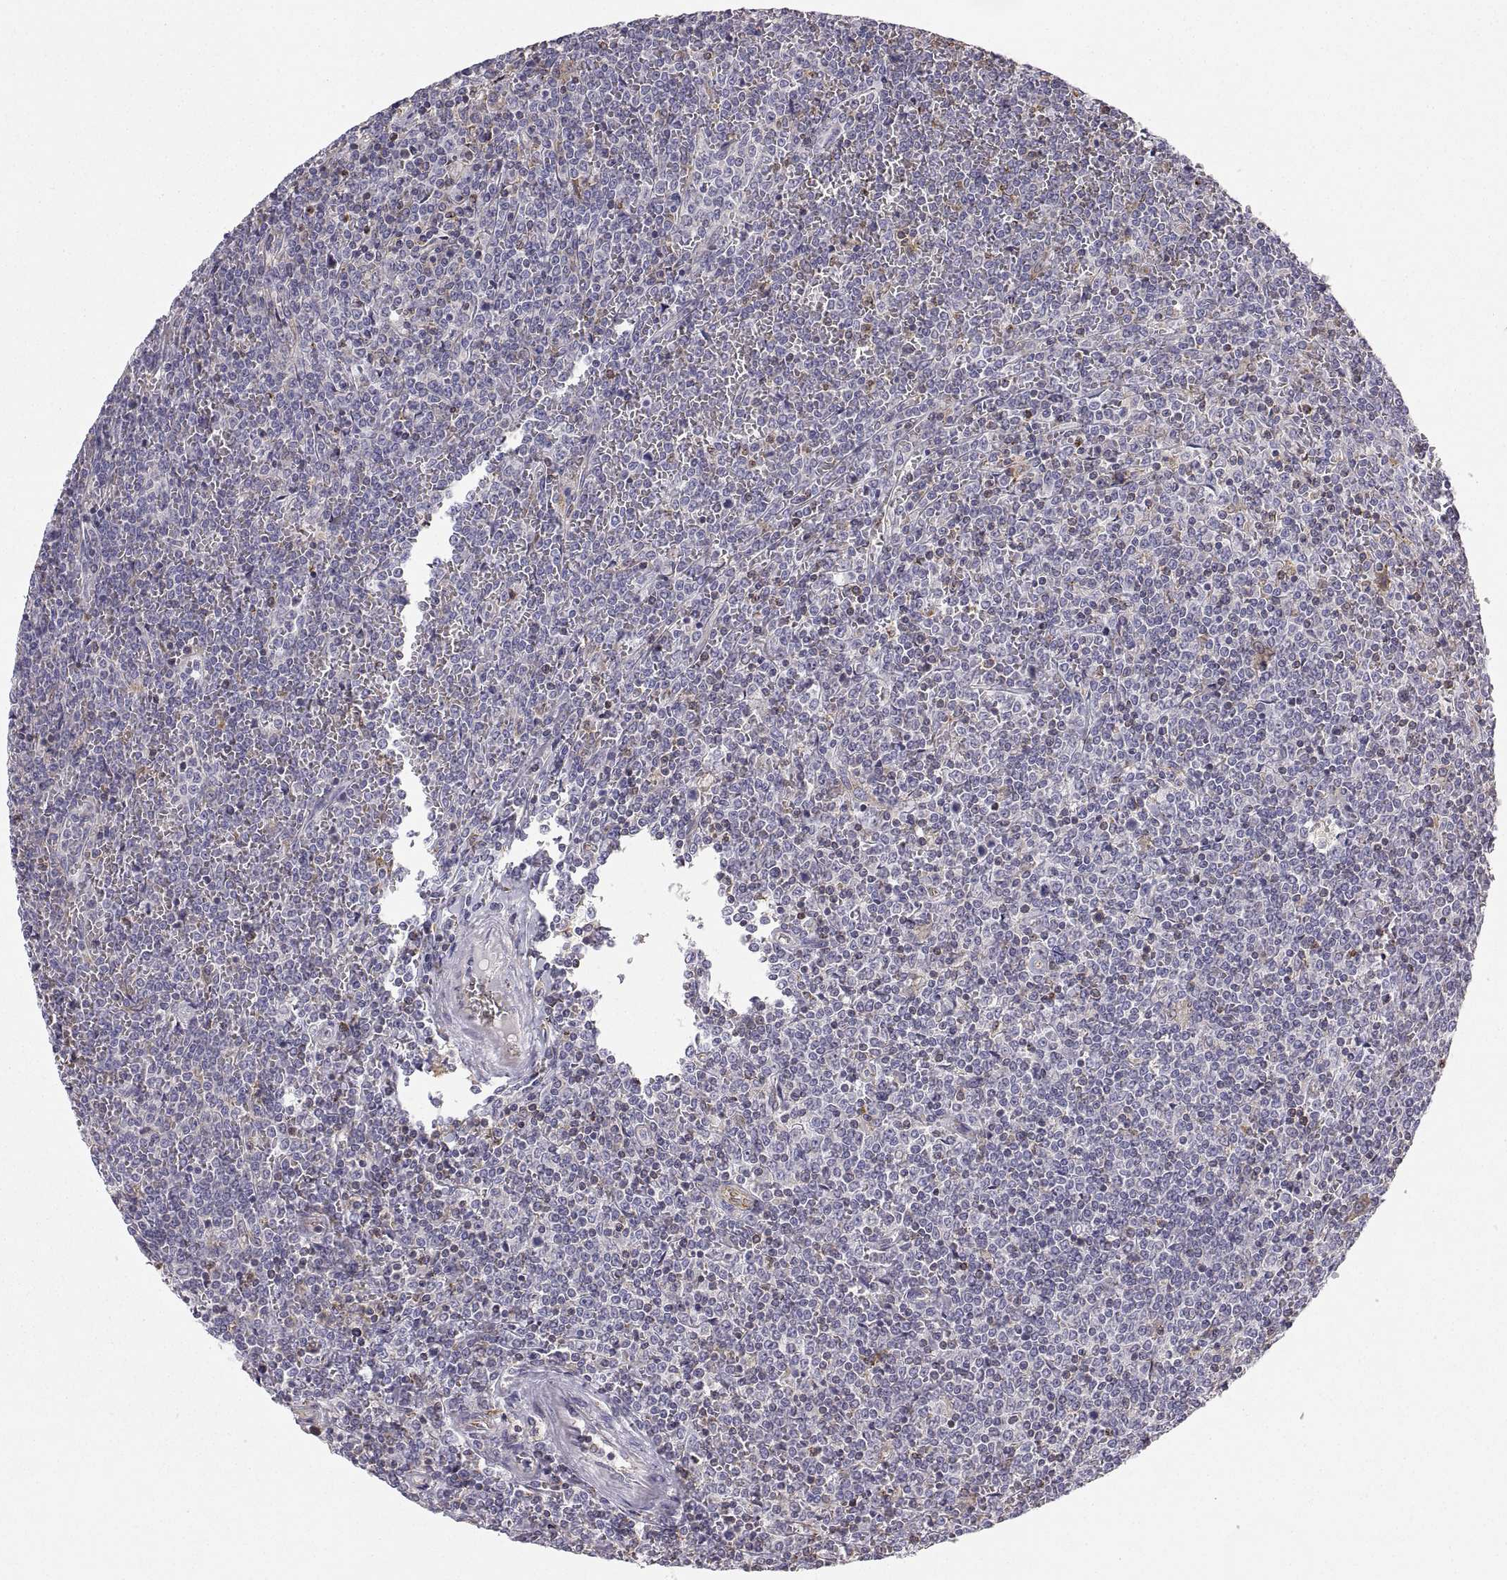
{"staining": {"intensity": "negative", "quantity": "none", "location": "none"}, "tissue": "lymphoma", "cell_type": "Tumor cells", "image_type": "cancer", "snomed": [{"axis": "morphology", "description": "Malignant lymphoma, non-Hodgkin's type, Low grade"}, {"axis": "topography", "description": "Spleen"}], "caption": "IHC photomicrograph of human malignant lymphoma, non-Hodgkin's type (low-grade) stained for a protein (brown), which reveals no expression in tumor cells.", "gene": "ERO1A", "patient": {"sex": "female", "age": 19}}